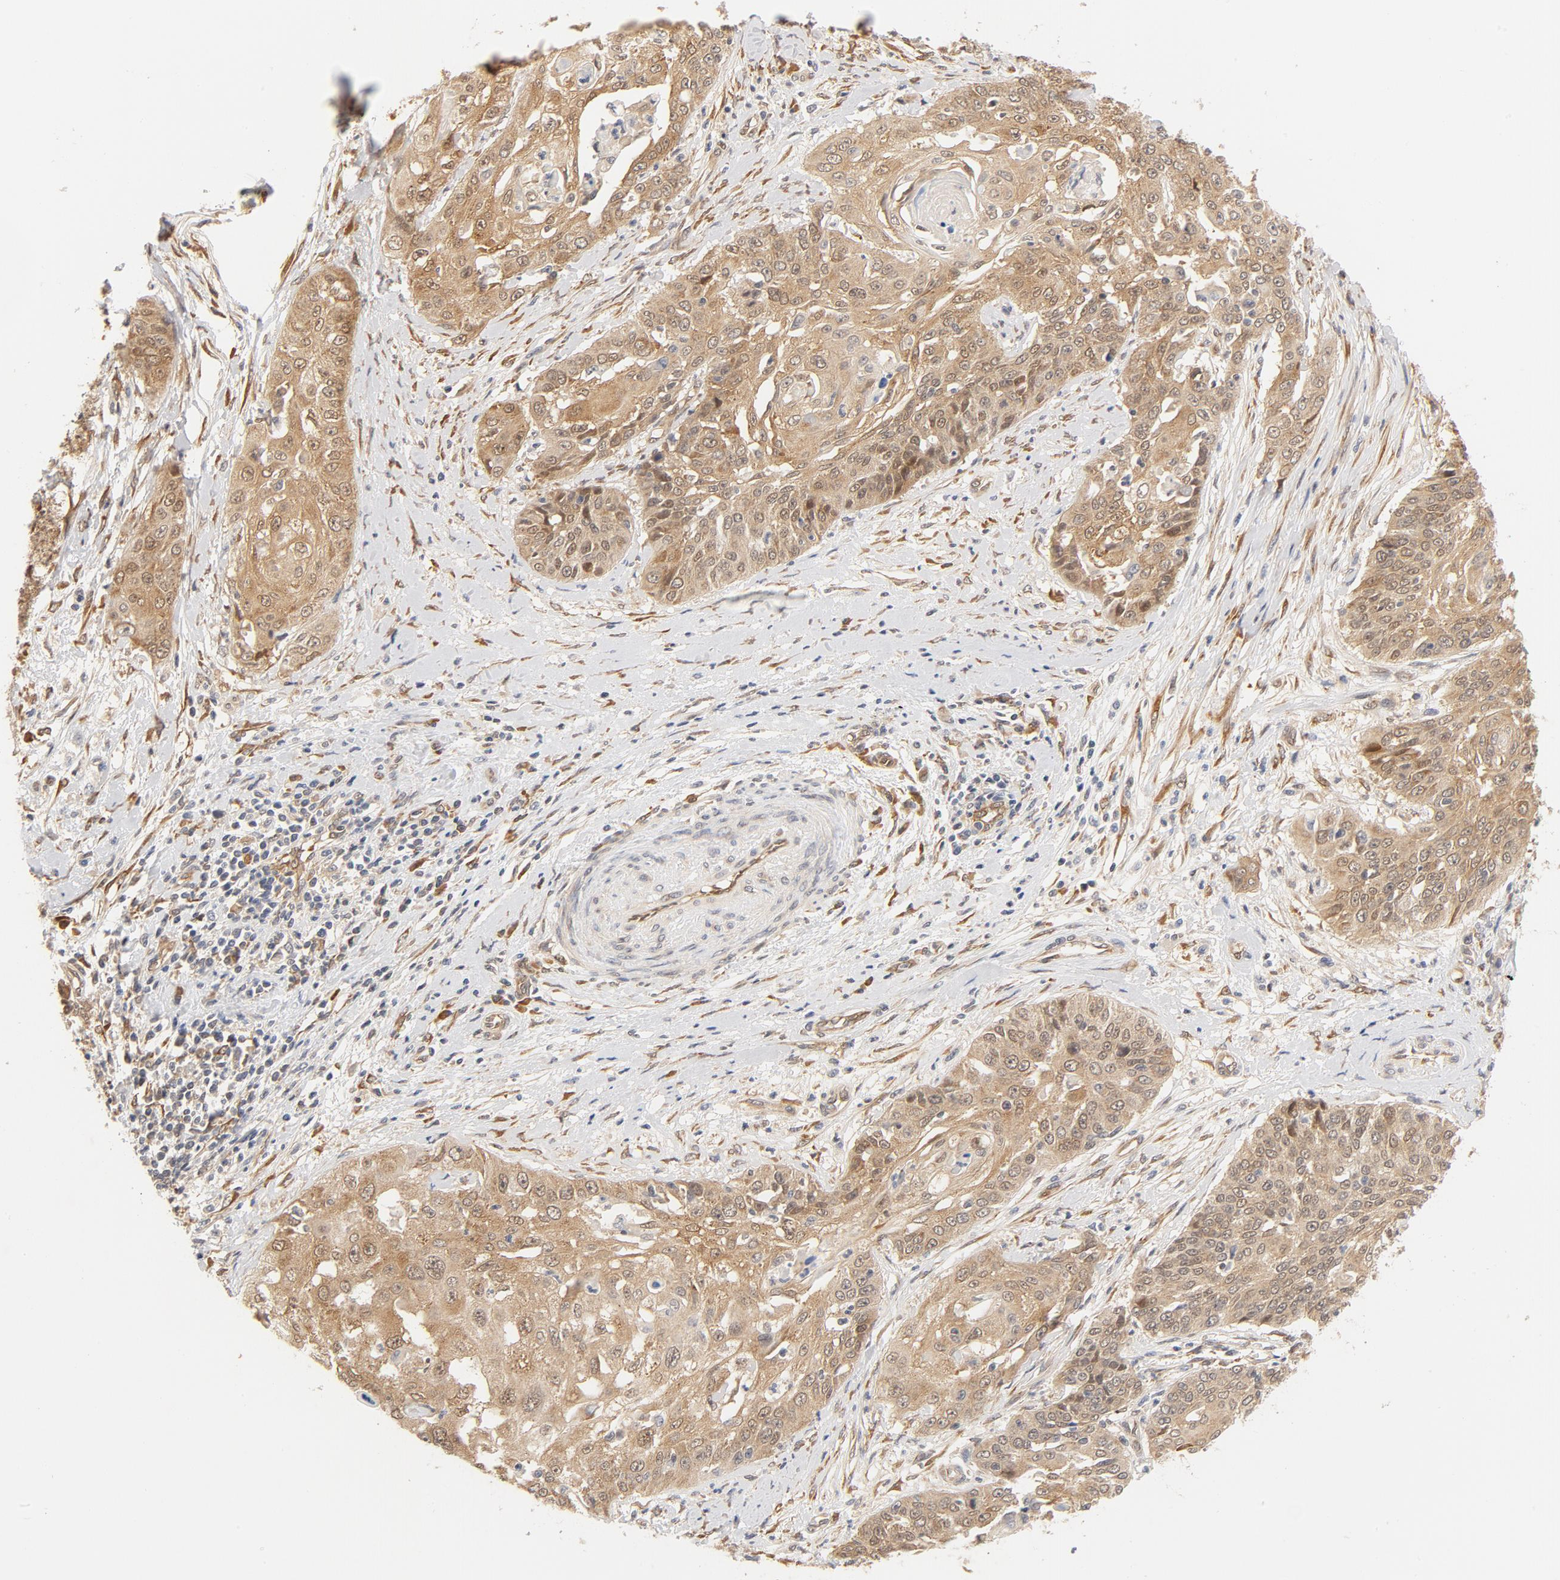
{"staining": {"intensity": "moderate", "quantity": ">75%", "location": "cytoplasmic/membranous,nuclear"}, "tissue": "cervical cancer", "cell_type": "Tumor cells", "image_type": "cancer", "snomed": [{"axis": "morphology", "description": "Squamous cell carcinoma, NOS"}, {"axis": "topography", "description": "Cervix"}], "caption": "A histopathology image of human squamous cell carcinoma (cervical) stained for a protein demonstrates moderate cytoplasmic/membranous and nuclear brown staining in tumor cells. (Brightfield microscopy of DAB IHC at high magnification).", "gene": "EIF4E", "patient": {"sex": "female", "age": 64}}